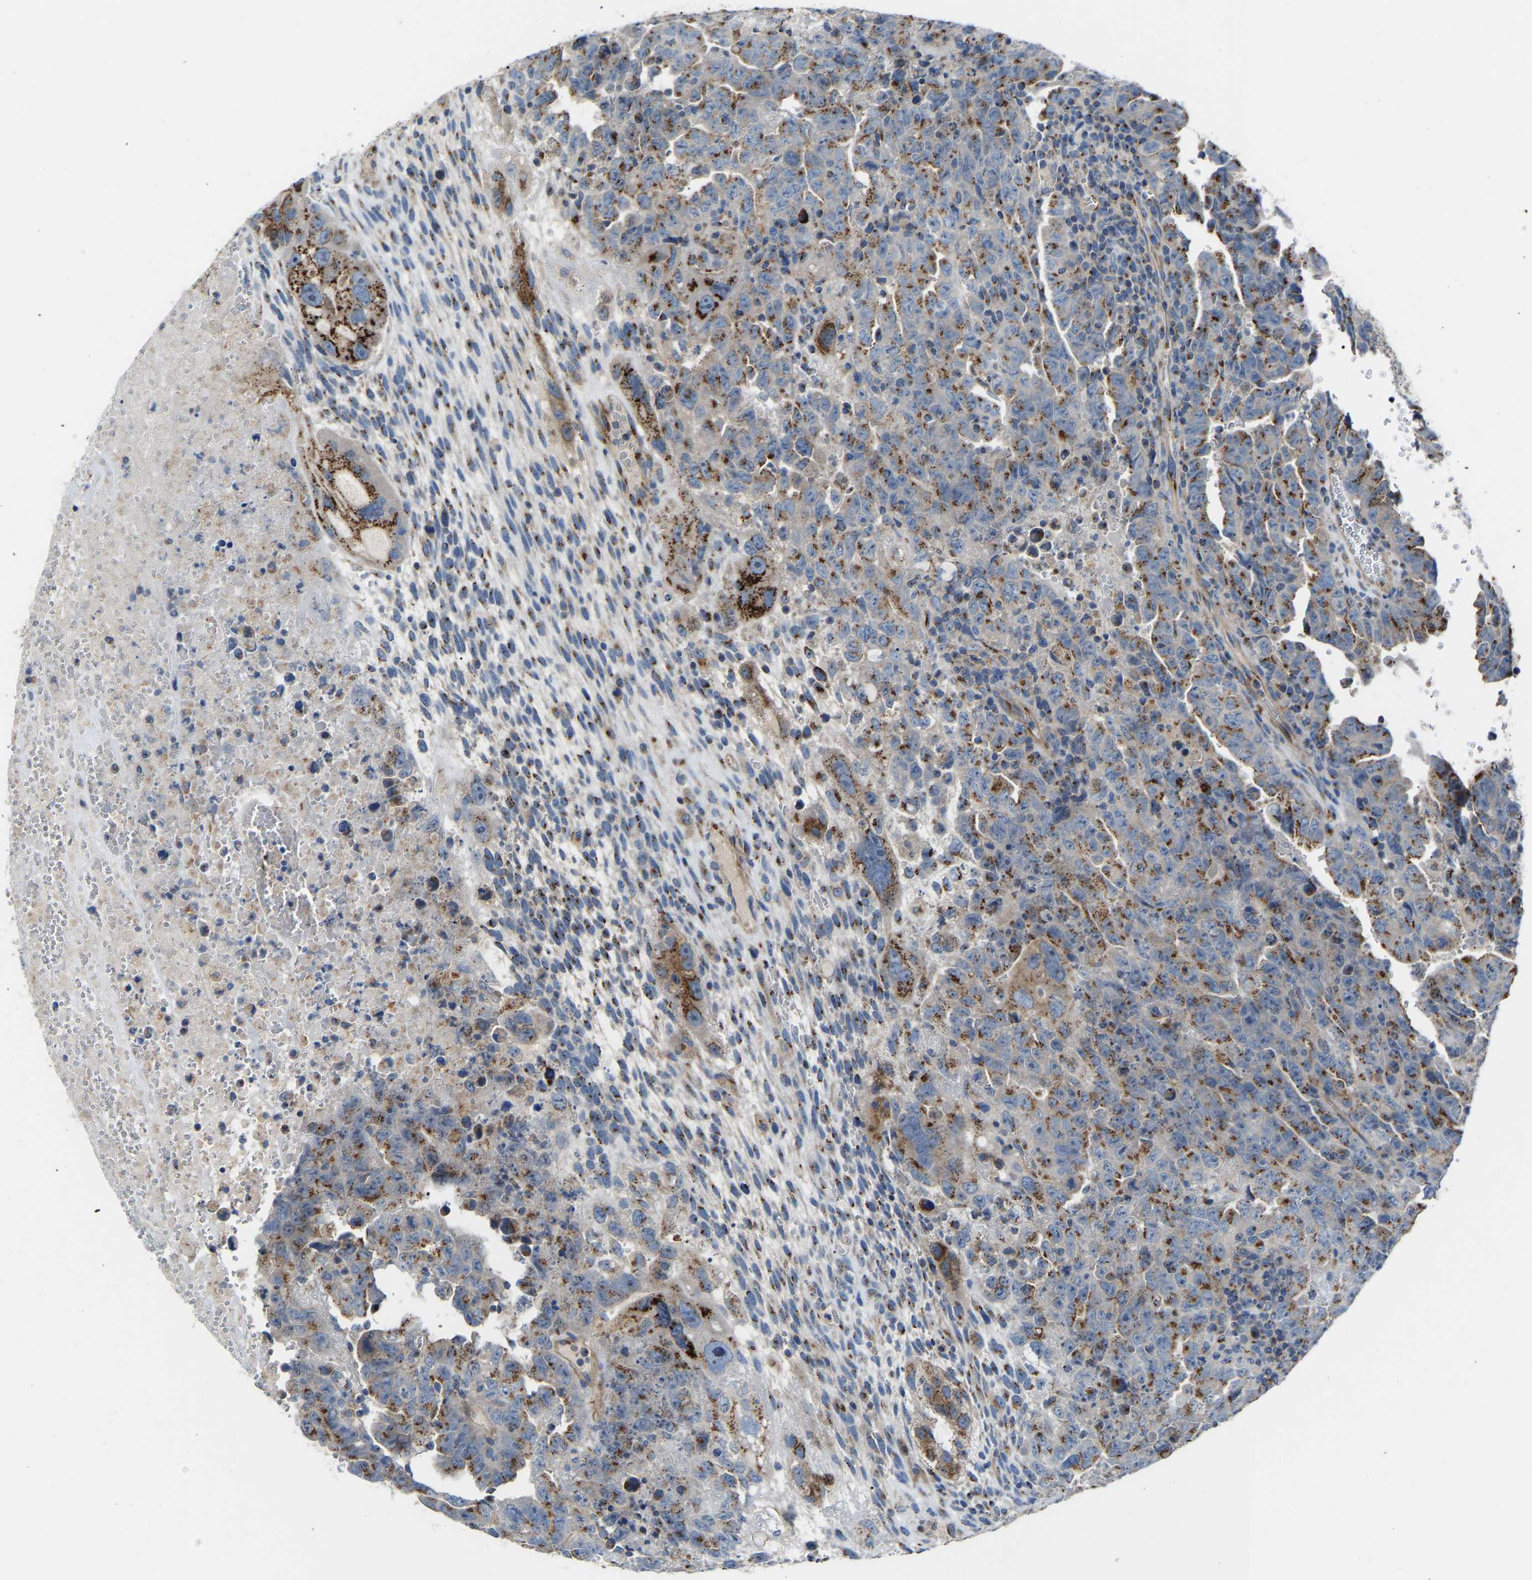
{"staining": {"intensity": "moderate", "quantity": ">75%", "location": "cytoplasmic/membranous"}, "tissue": "testis cancer", "cell_type": "Tumor cells", "image_type": "cancer", "snomed": [{"axis": "morphology", "description": "Carcinoma, Embryonal, NOS"}, {"axis": "topography", "description": "Testis"}], "caption": "Moderate cytoplasmic/membranous positivity for a protein is appreciated in approximately >75% of tumor cells of testis cancer using immunohistochemistry (IHC).", "gene": "CANT1", "patient": {"sex": "male", "age": 28}}